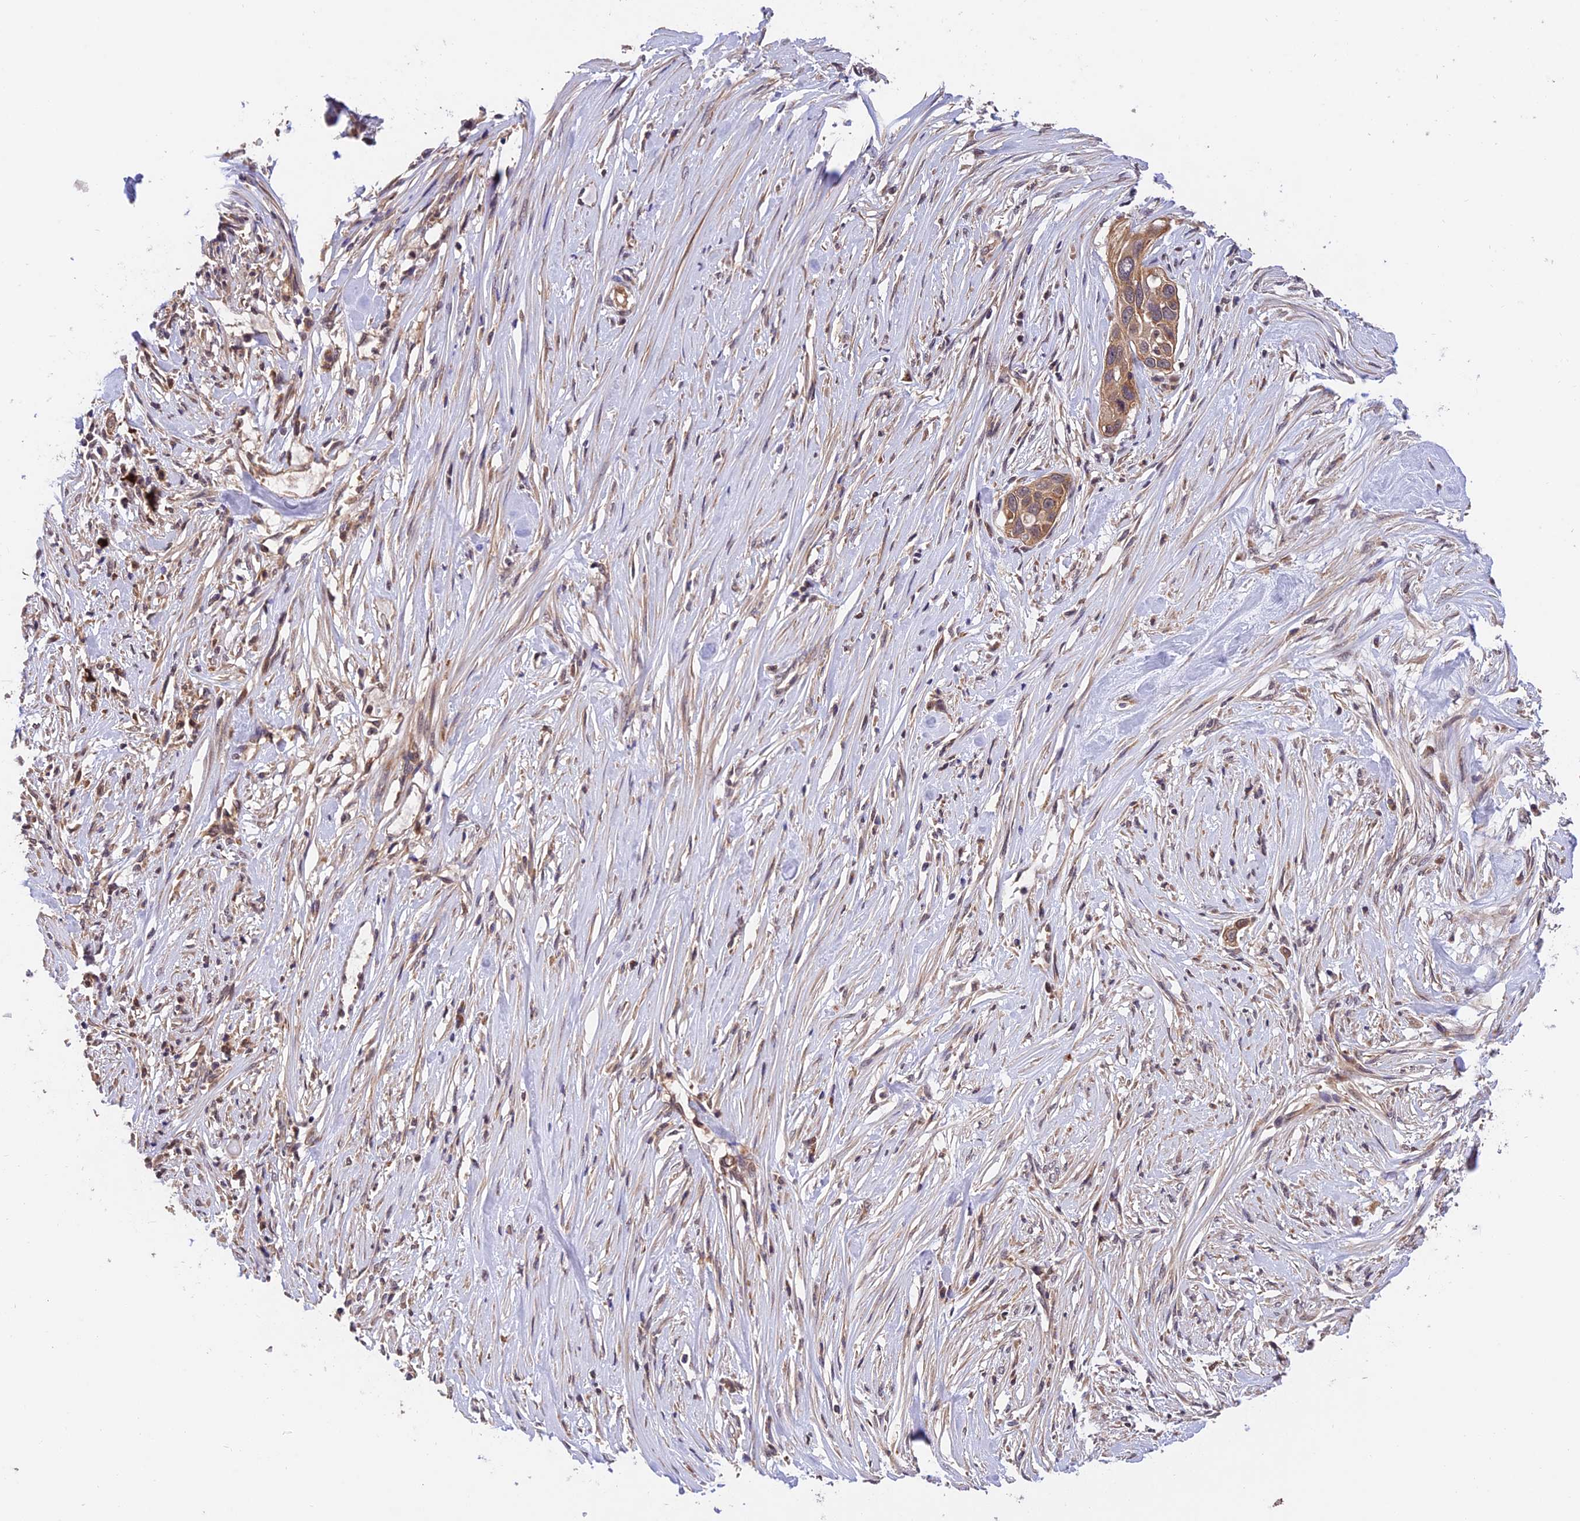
{"staining": {"intensity": "moderate", "quantity": ">75%", "location": "cytoplasmic/membranous"}, "tissue": "pancreatic cancer", "cell_type": "Tumor cells", "image_type": "cancer", "snomed": [{"axis": "morphology", "description": "Adenocarcinoma, NOS"}, {"axis": "topography", "description": "Pancreas"}], "caption": "Human adenocarcinoma (pancreatic) stained with a protein marker shows moderate staining in tumor cells.", "gene": "MNS1", "patient": {"sex": "female", "age": 60}}